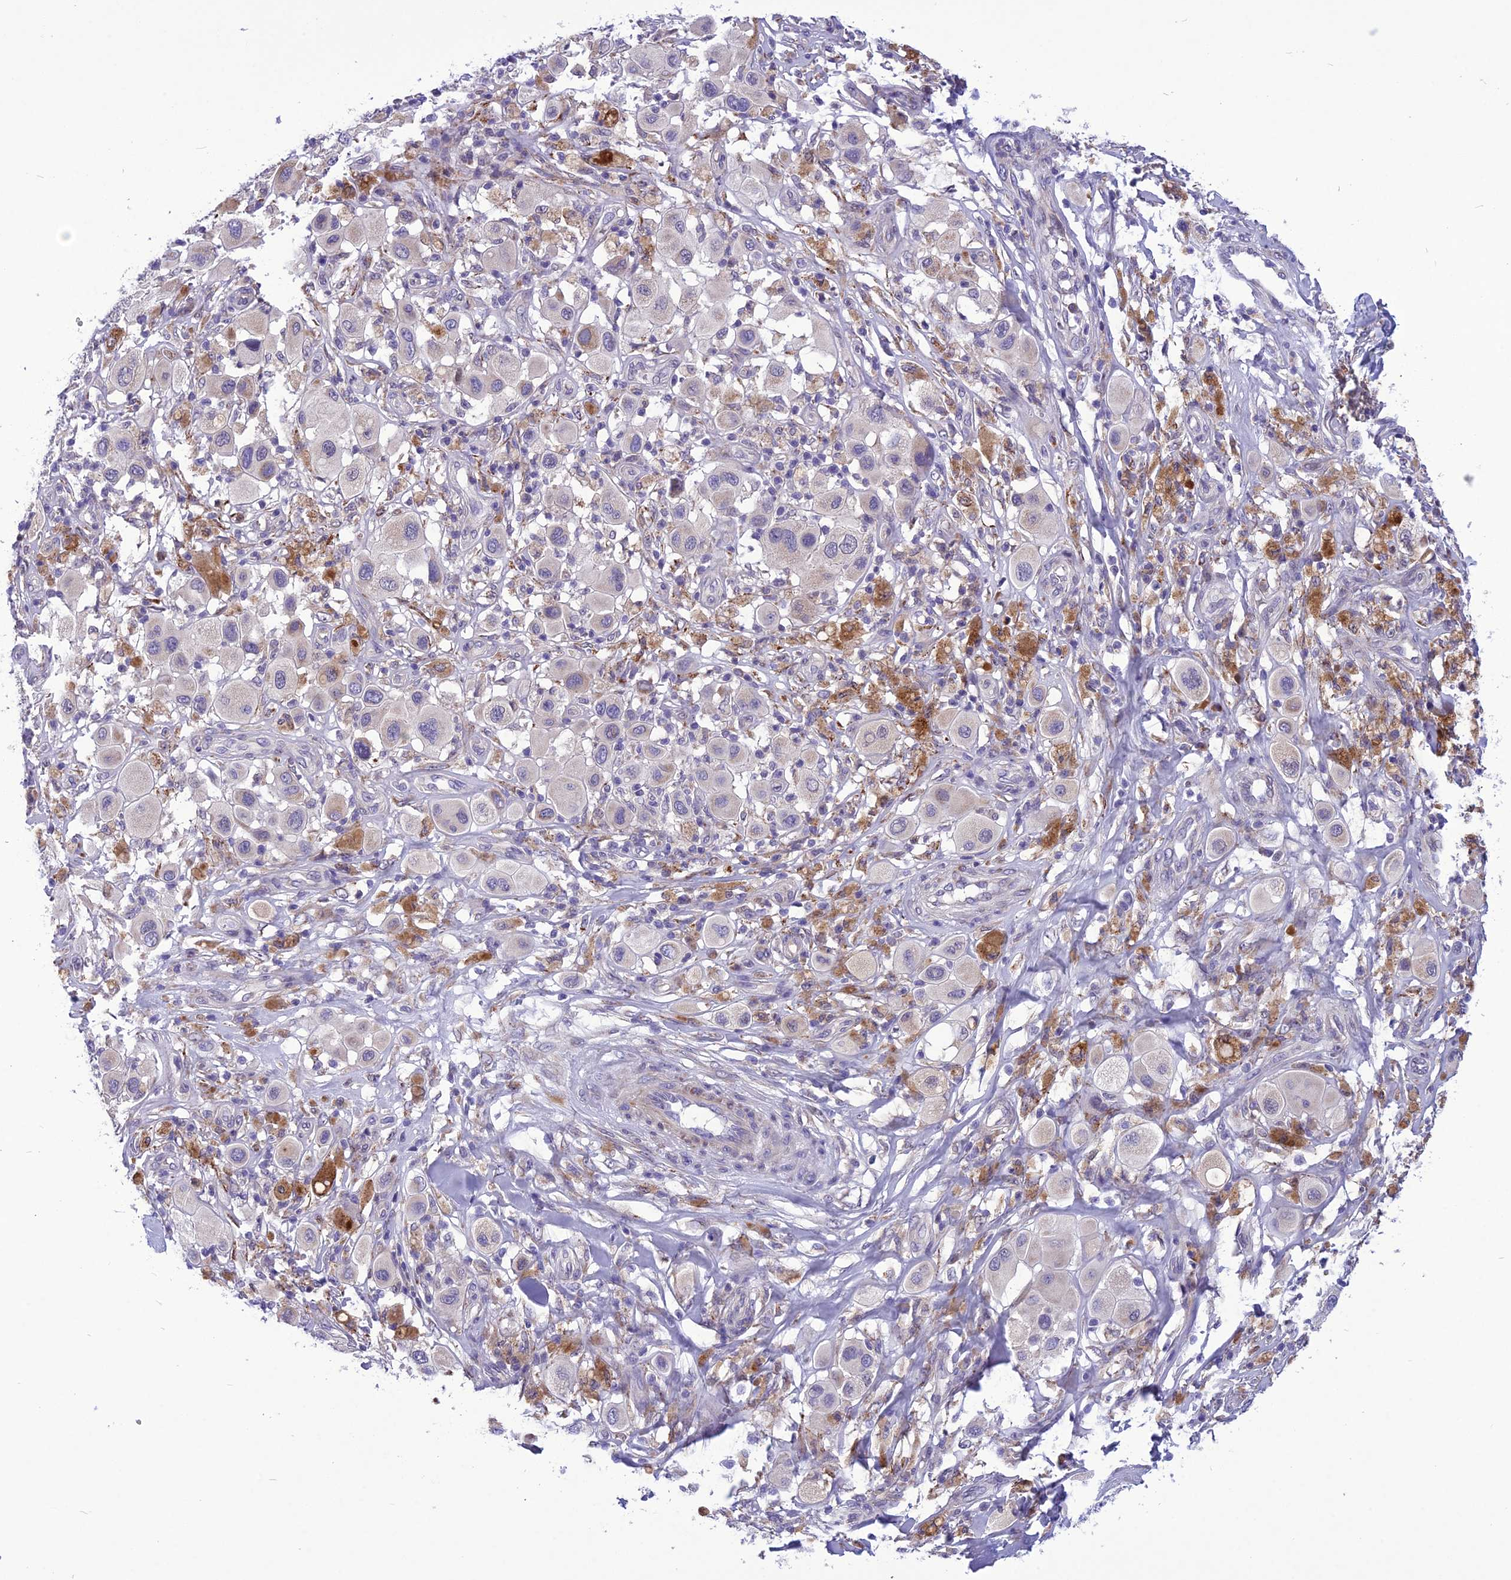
{"staining": {"intensity": "negative", "quantity": "none", "location": "none"}, "tissue": "melanoma", "cell_type": "Tumor cells", "image_type": "cancer", "snomed": [{"axis": "morphology", "description": "Malignant melanoma, Metastatic site"}, {"axis": "topography", "description": "Skin"}], "caption": "High magnification brightfield microscopy of melanoma stained with DAB (brown) and counterstained with hematoxylin (blue): tumor cells show no significant positivity.", "gene": "PSMF1", "patient": {"sex": "male", "age": 41}}